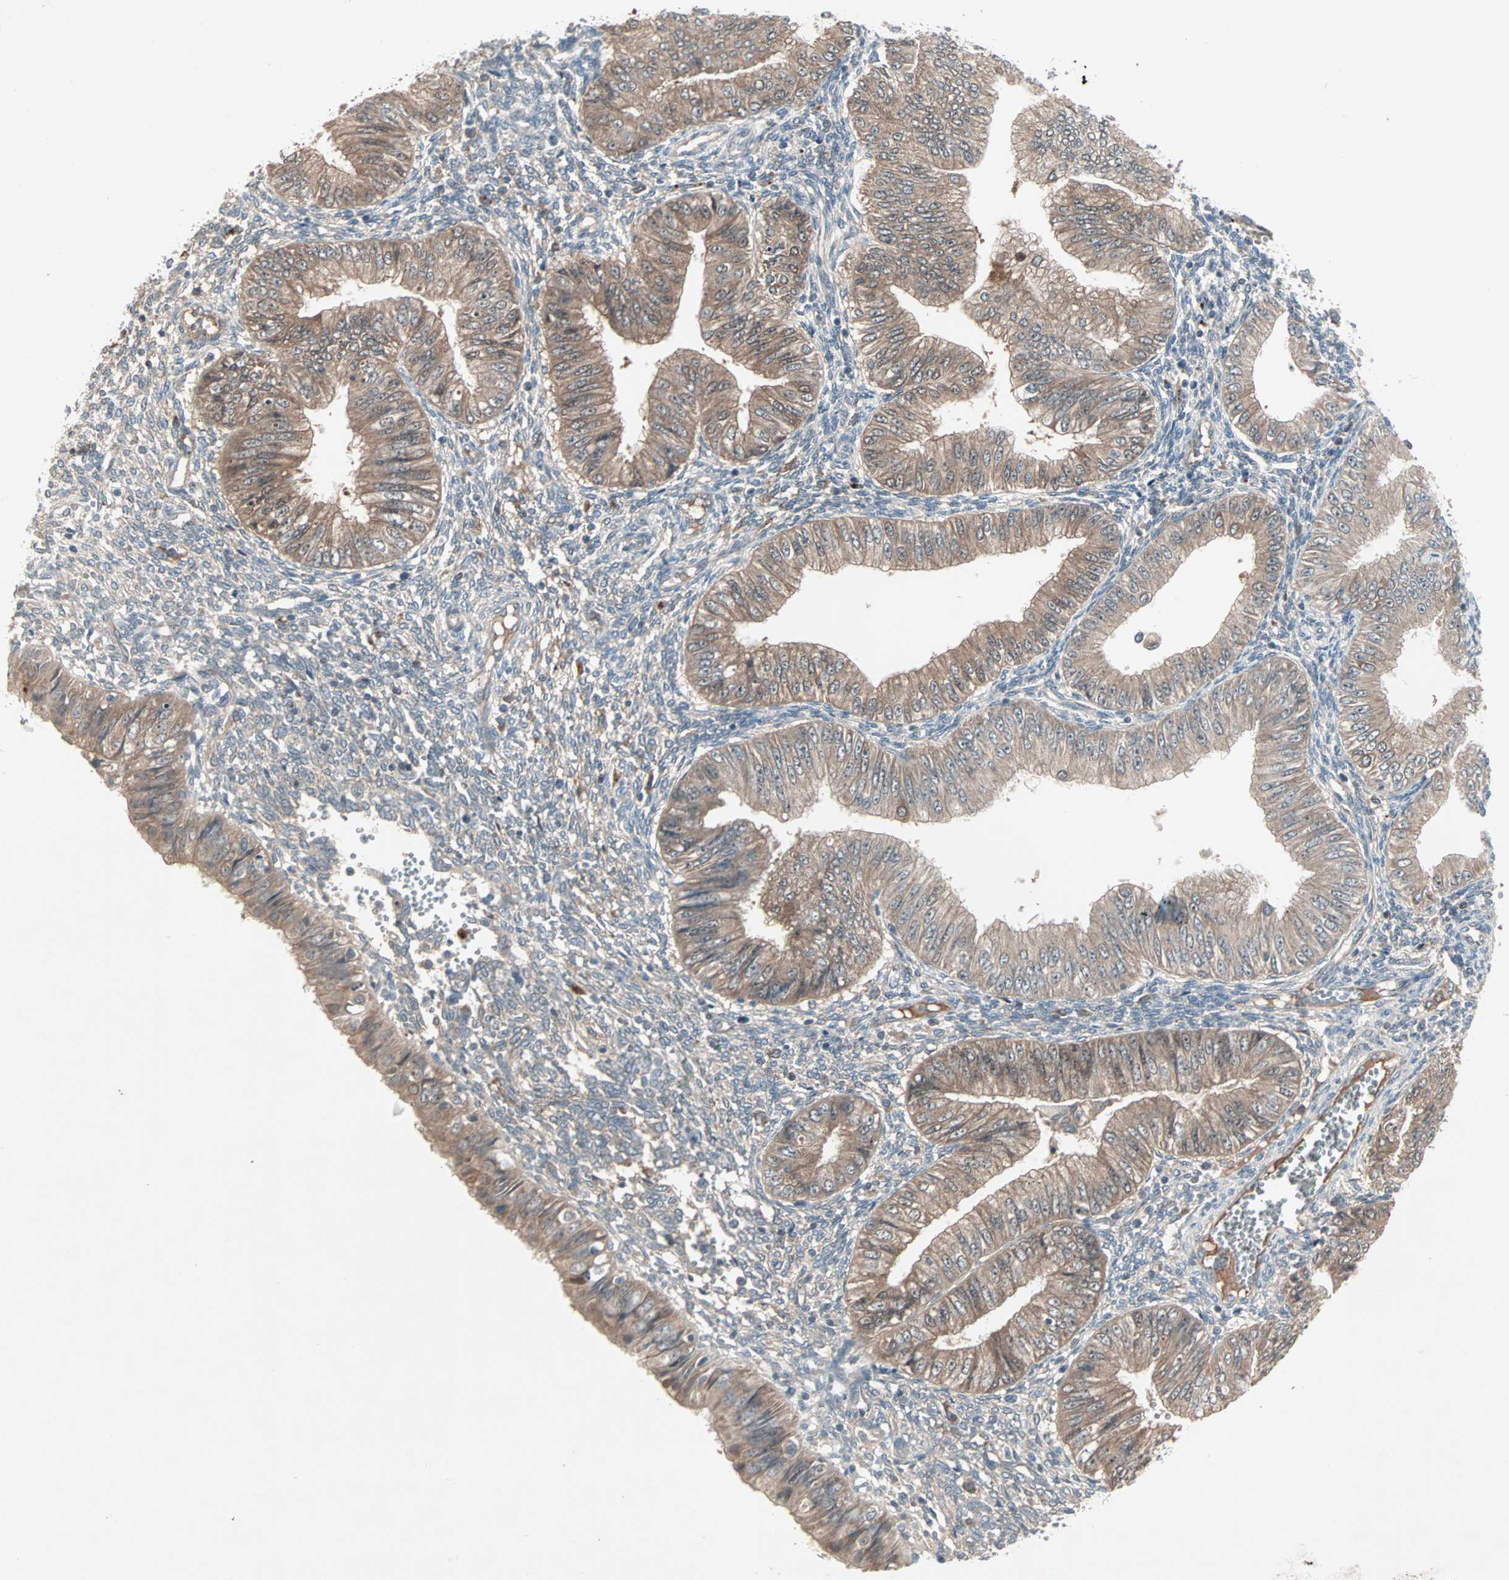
{"staining": {"intensity": "moderate", "quantity": ">75%", "location": "cytoplasmic/membranous"}, "tissue": "endometrial cancer", "cell_type": "Tumor cells", "image_type": "cancer", "snomed": [{"axis": "morphology", "description": "Normal tissue, NOS"}, {"axis": "morphology", "description": "Adenocarcinoma, NOS"}, {"axis": "topography", "description": "Endometrium"}], "caption": "Moderate cytoplasmic/membranous positivity is present in approximately >75% of tumor cells in endometrial cancer (adenocarcinoma). (DAB (3,3'-diaminobenzidine) = brown stain, brightfield microscopy at high magnification).", "gene": "JMJD7-PLA2G4B", "patient": {"sex": "female", "age": 53}}